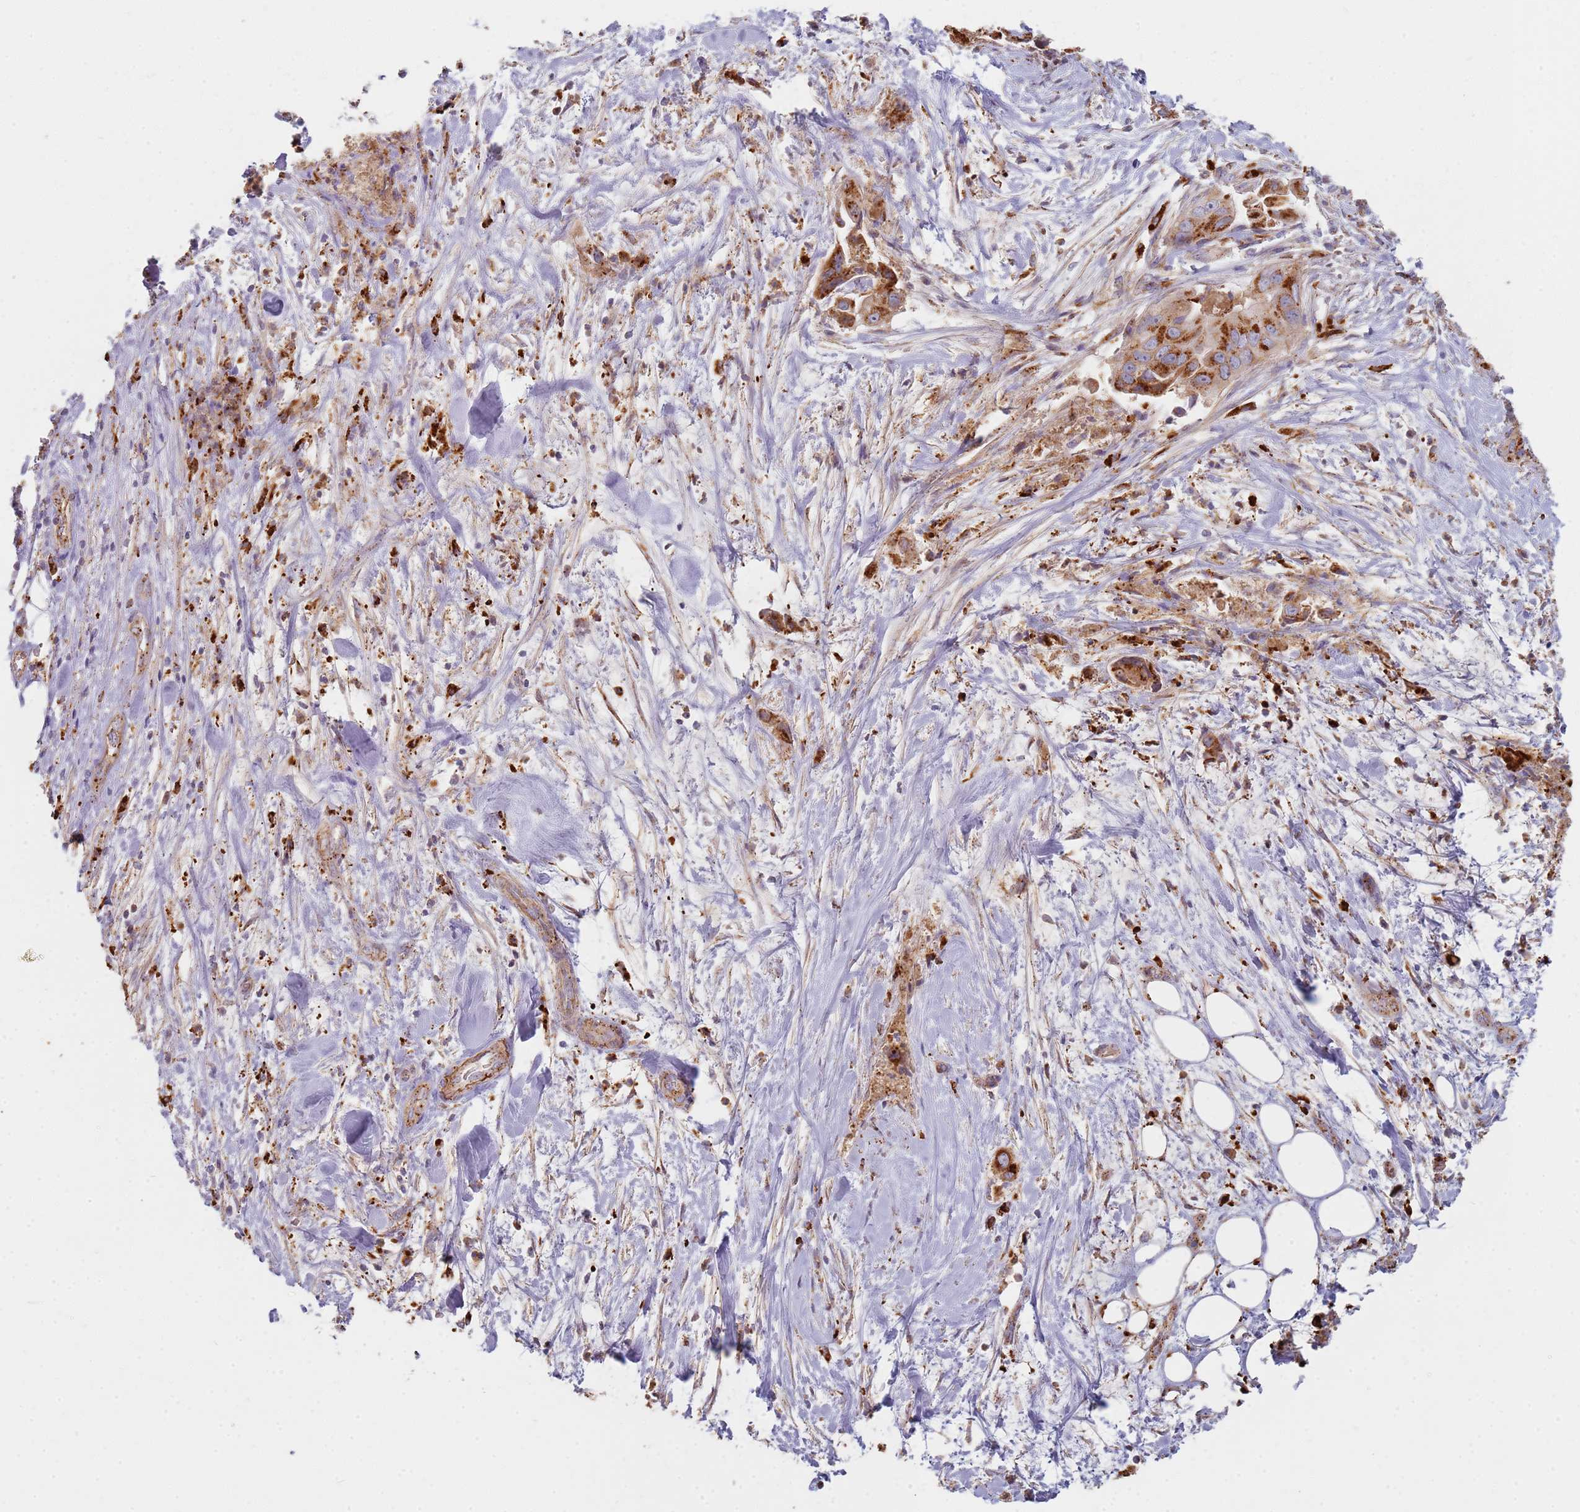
{"staining": {"intensity": "moderate", "quantity": ">75%", "location": "cytoplasmic/membranous"}, "tissue": "pancreatic cancer", "cell_type": "Tumor cells", "image_type": "cancer", "snomed": [{"axis": "morphology", "description": "Adenocarcinoma, NOS"}, {"axis": "topography", "description": "Pancreas"}], "caption": "This micrograph demonstrates pancreatic cancer stained with immunohistochemistry to label a protein in brown. The cytoplasmic/membranous of tumor cells show moderate positivity for the protein. Nuclei are counter-stained blue.", "gene": "TMEM229B", "patient": {"sex": "female", "age": 78}}